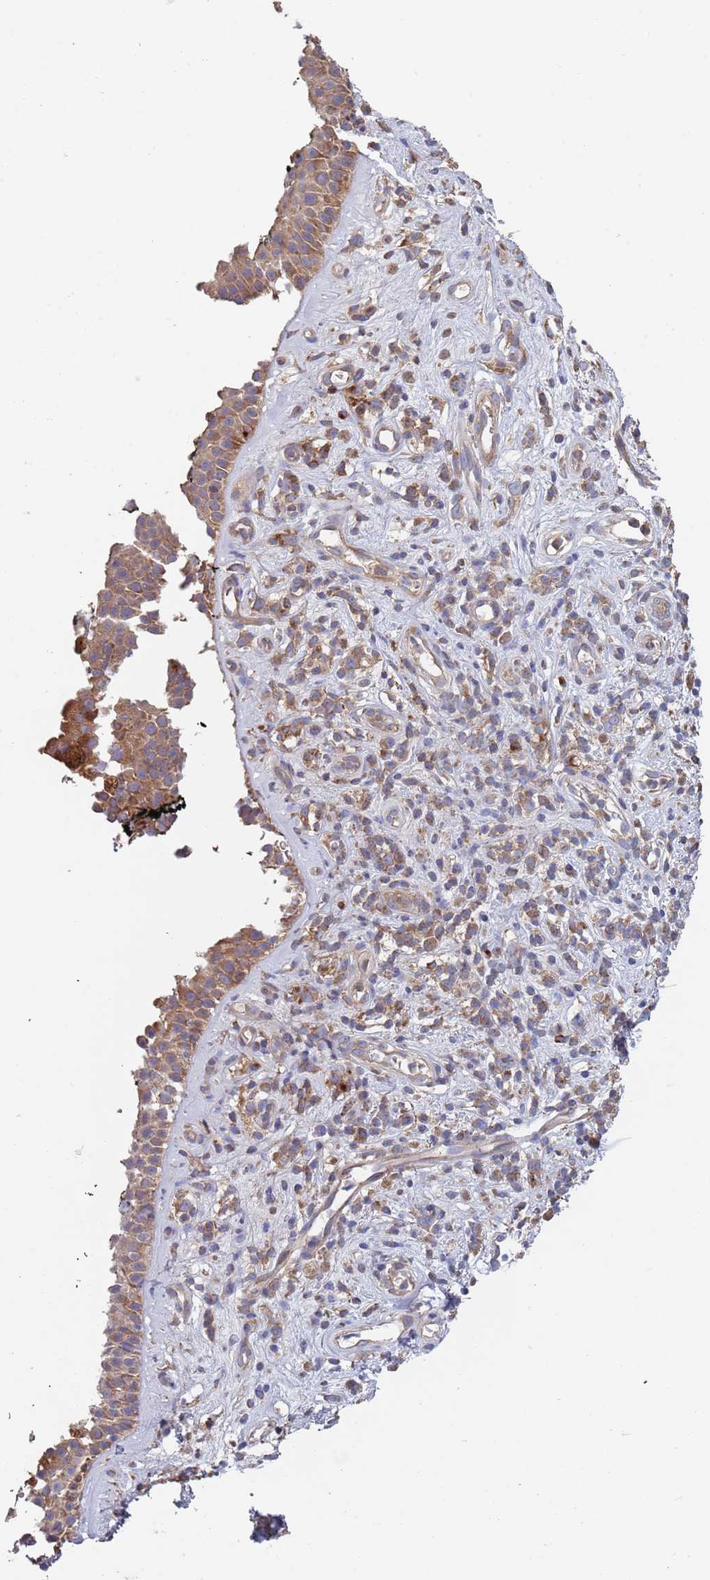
{"staining": {"intensity": "moderate", "quantity": ">75%", "location": "cytoplasmic/membranous"}, "tissue": "nasopharynx", "cell_type": "Respiratory epithelial cells", "image_type": "normal", "snomed": [{"axis": "morphology", "description": "Normal tissue, NOS"}, {"axis": "morphology", "description": "Squamous cell carcinoma, NOS"}, {"axis": "topography", "description": "Nasopharynx"}, {"axis": "topography", "description": "Head-Neck"}], "caption": "Moderate cytoplasmic/membranous protein expression is present in approximately >75% of respiratory epithelial cells in nasopharynx. (IHC, brightfield microscopy, high magnification).", "gene": "GDI1", "patient": {"sex": "male", "age": 85}}